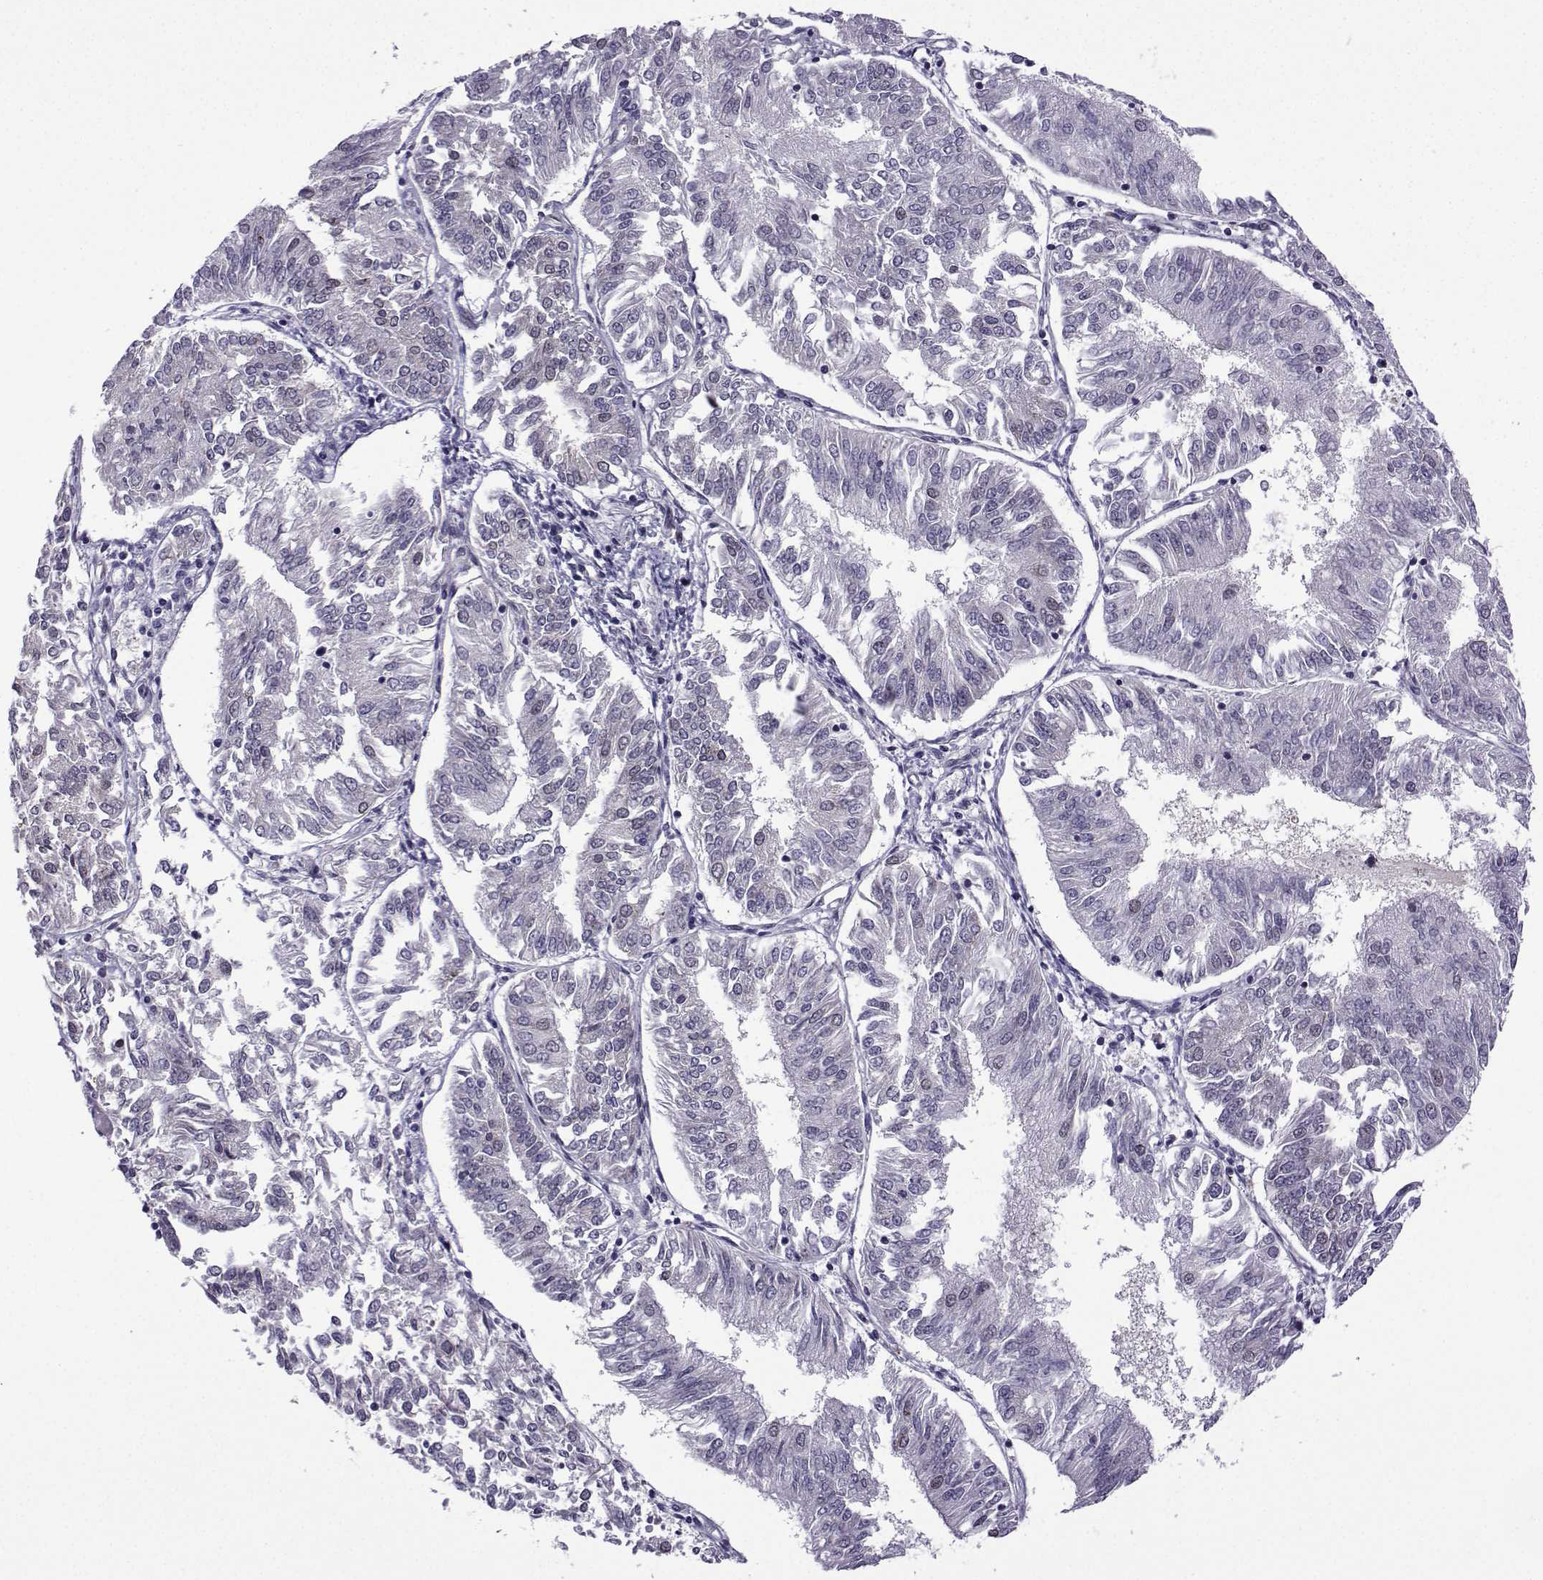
{"staining": {"intensity": "negative", "quantity": "none", "location": "none"}, "tissue": "endometrial cancer", "cell_type": "Tumor cells", "image_type": "cancer", "snomed": [{"axis": "morphology", "description": "Adenocarcinoma, NOS"}, {"axis": "topography", "description": "Endometrium"}], "caption": "A high-resolution photomicrograph shows immunohistochemistry (IHC) staining of adenocarcinoma (endometrial), which exhibits no significant staining in tumor cells.", "gene": "FGF3", "patient": {"sex": "female", "age": 58}}